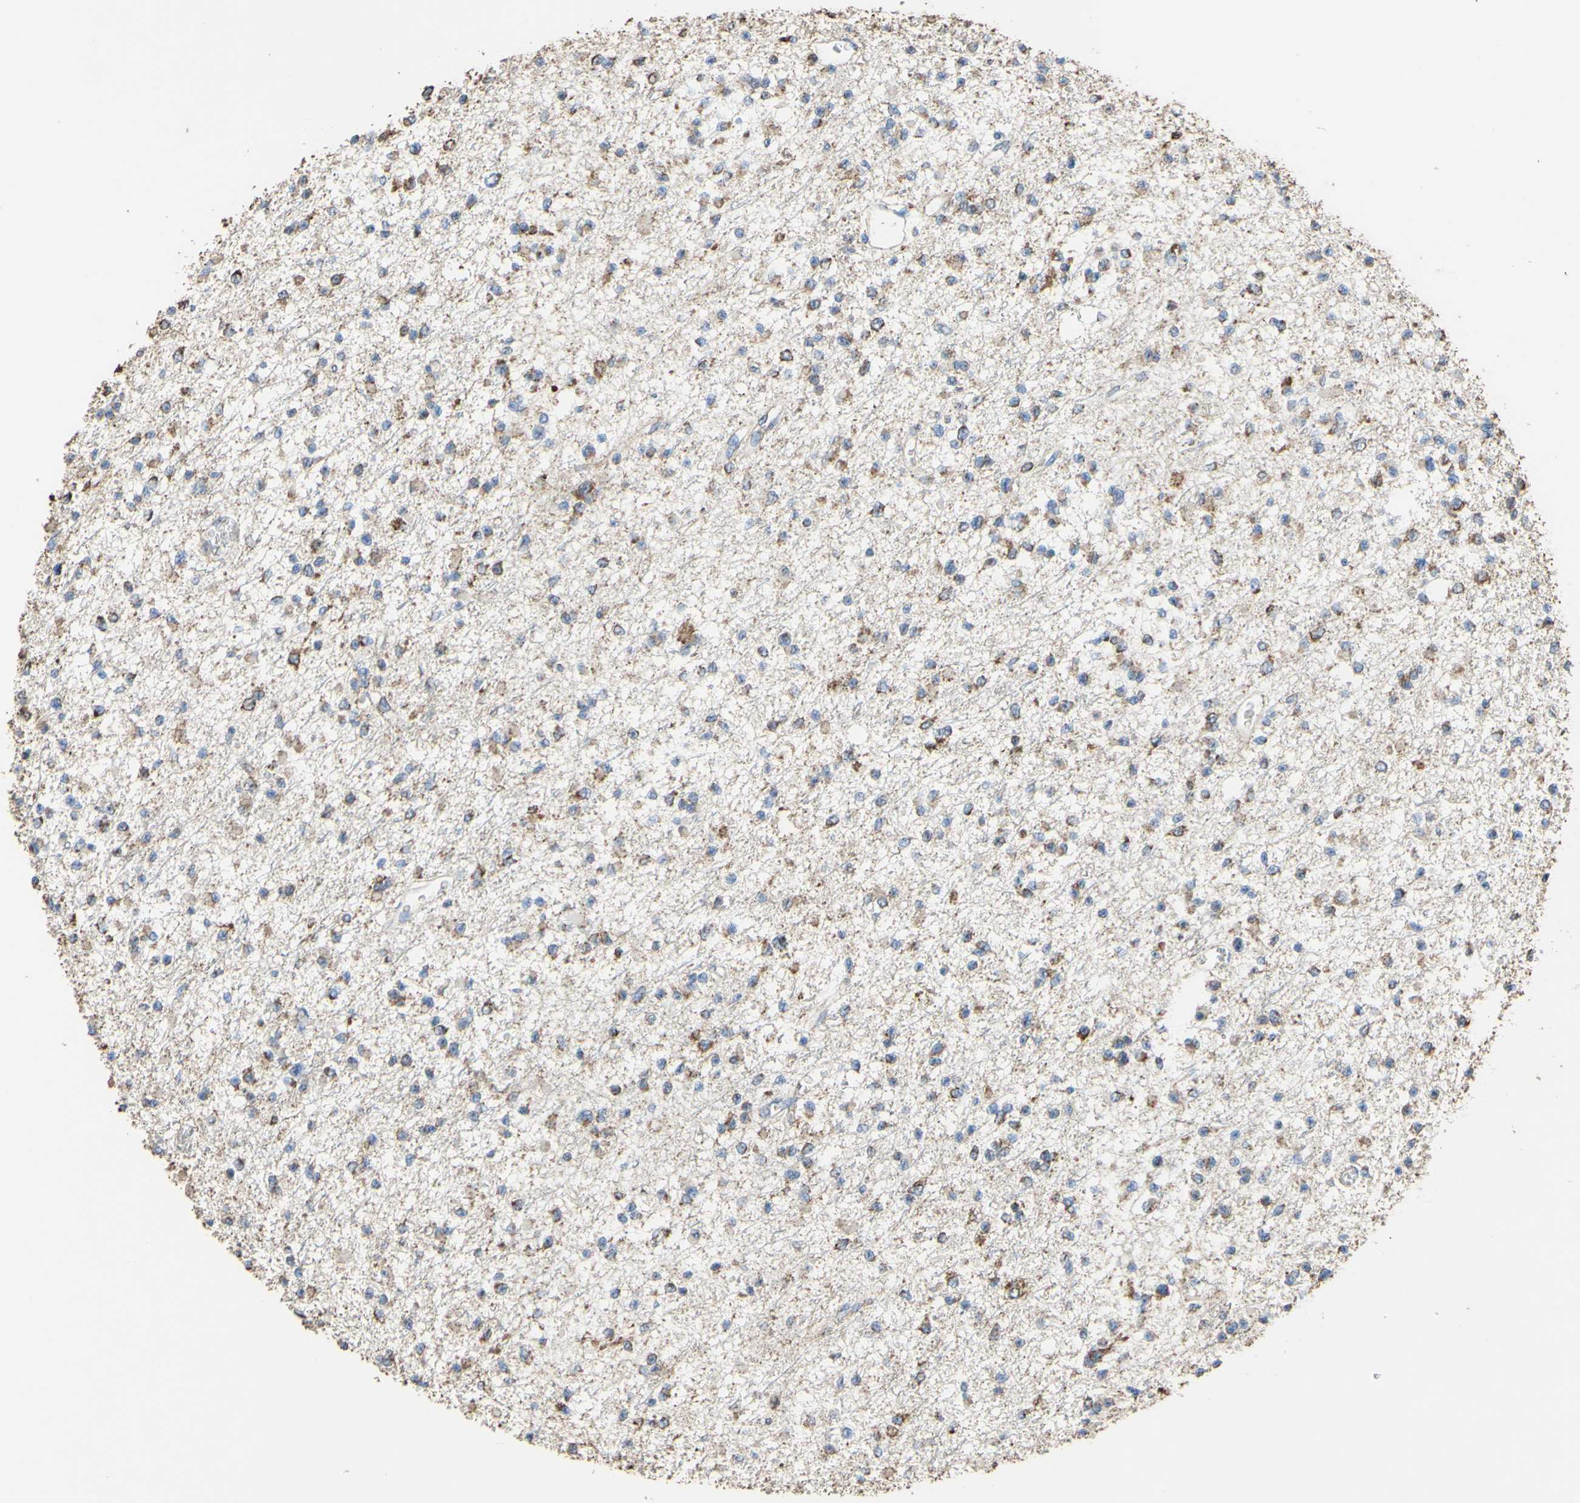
{"staining": {"intensity": "moderate", "quantity": "<25%", "location": "cytoplasmic/membranous"}, "tissue": "glioma", "cell_type": "Tumor cells", "image_type": "cancer", "snomed": [{"axis": "morphology", "description": "Glioma, malignant, Low grade"}, {"axis": "topography", "description": "Brain"}], "caption": "IHC of human glioma demonstrates low levels of moderate cytoplasmic/membranous positivity in about <25% of tumor cells.", "gene": "CMKLR2", "patient": {"sex": "female", "age": 22}}